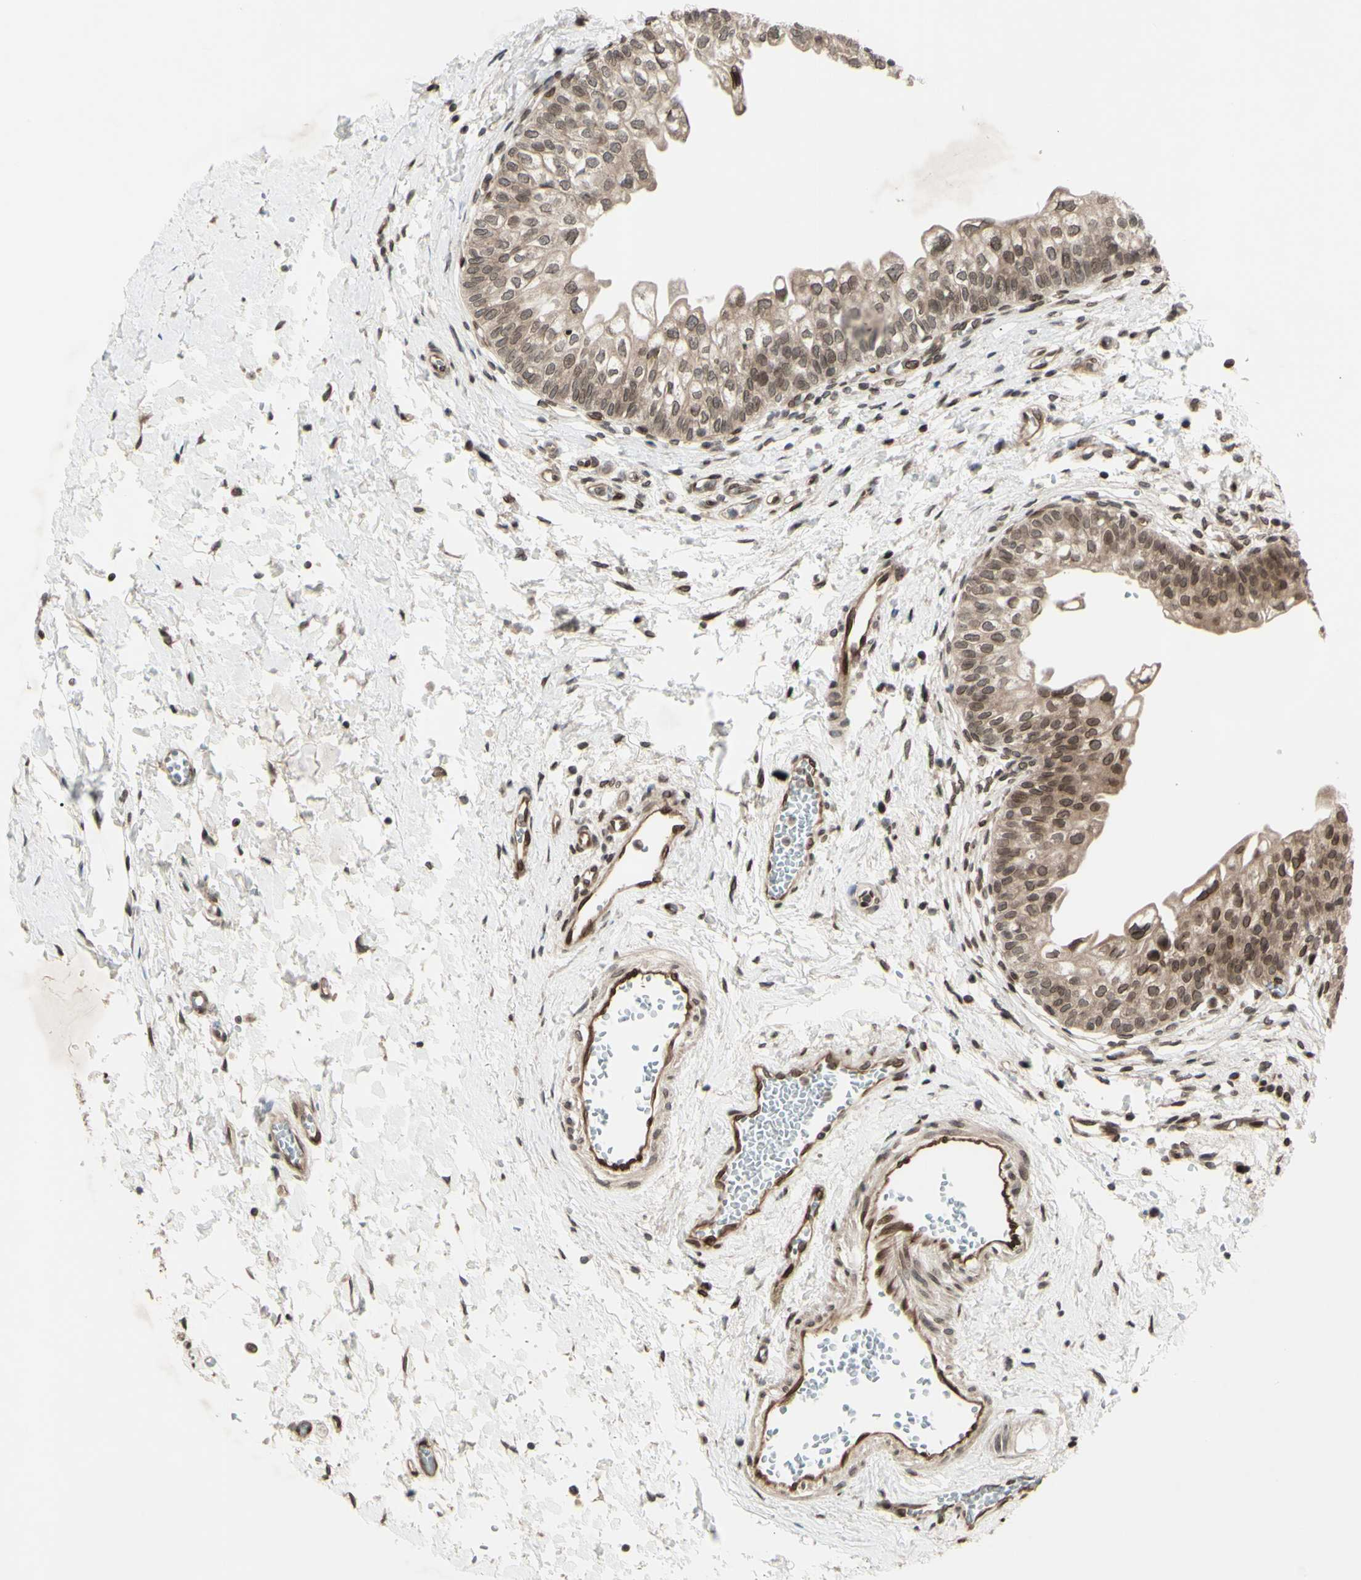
{"staining": {"intensity": "moderate", "quantity": ">75%", "location": "cytoplasmic/membranous,nuclear"}, "tissue": "urinary bladder", "cell_type": "Urothelial cells", "image_type": "normal", "snomed": [{"axis": "morphology", "description": "Normal tissue, NOS"}, {"axis": "topography", "description": "Urinary bladder"}], "caption": "Unremarkable urinary bladder exhibits moderate cytoplasmic/membranous,nuclear positivity in about >75% of urothelial cells, visualized by immunohistochemistry.", "gene": "MLF2", "patient": {"sex": "male", "age": 55}}